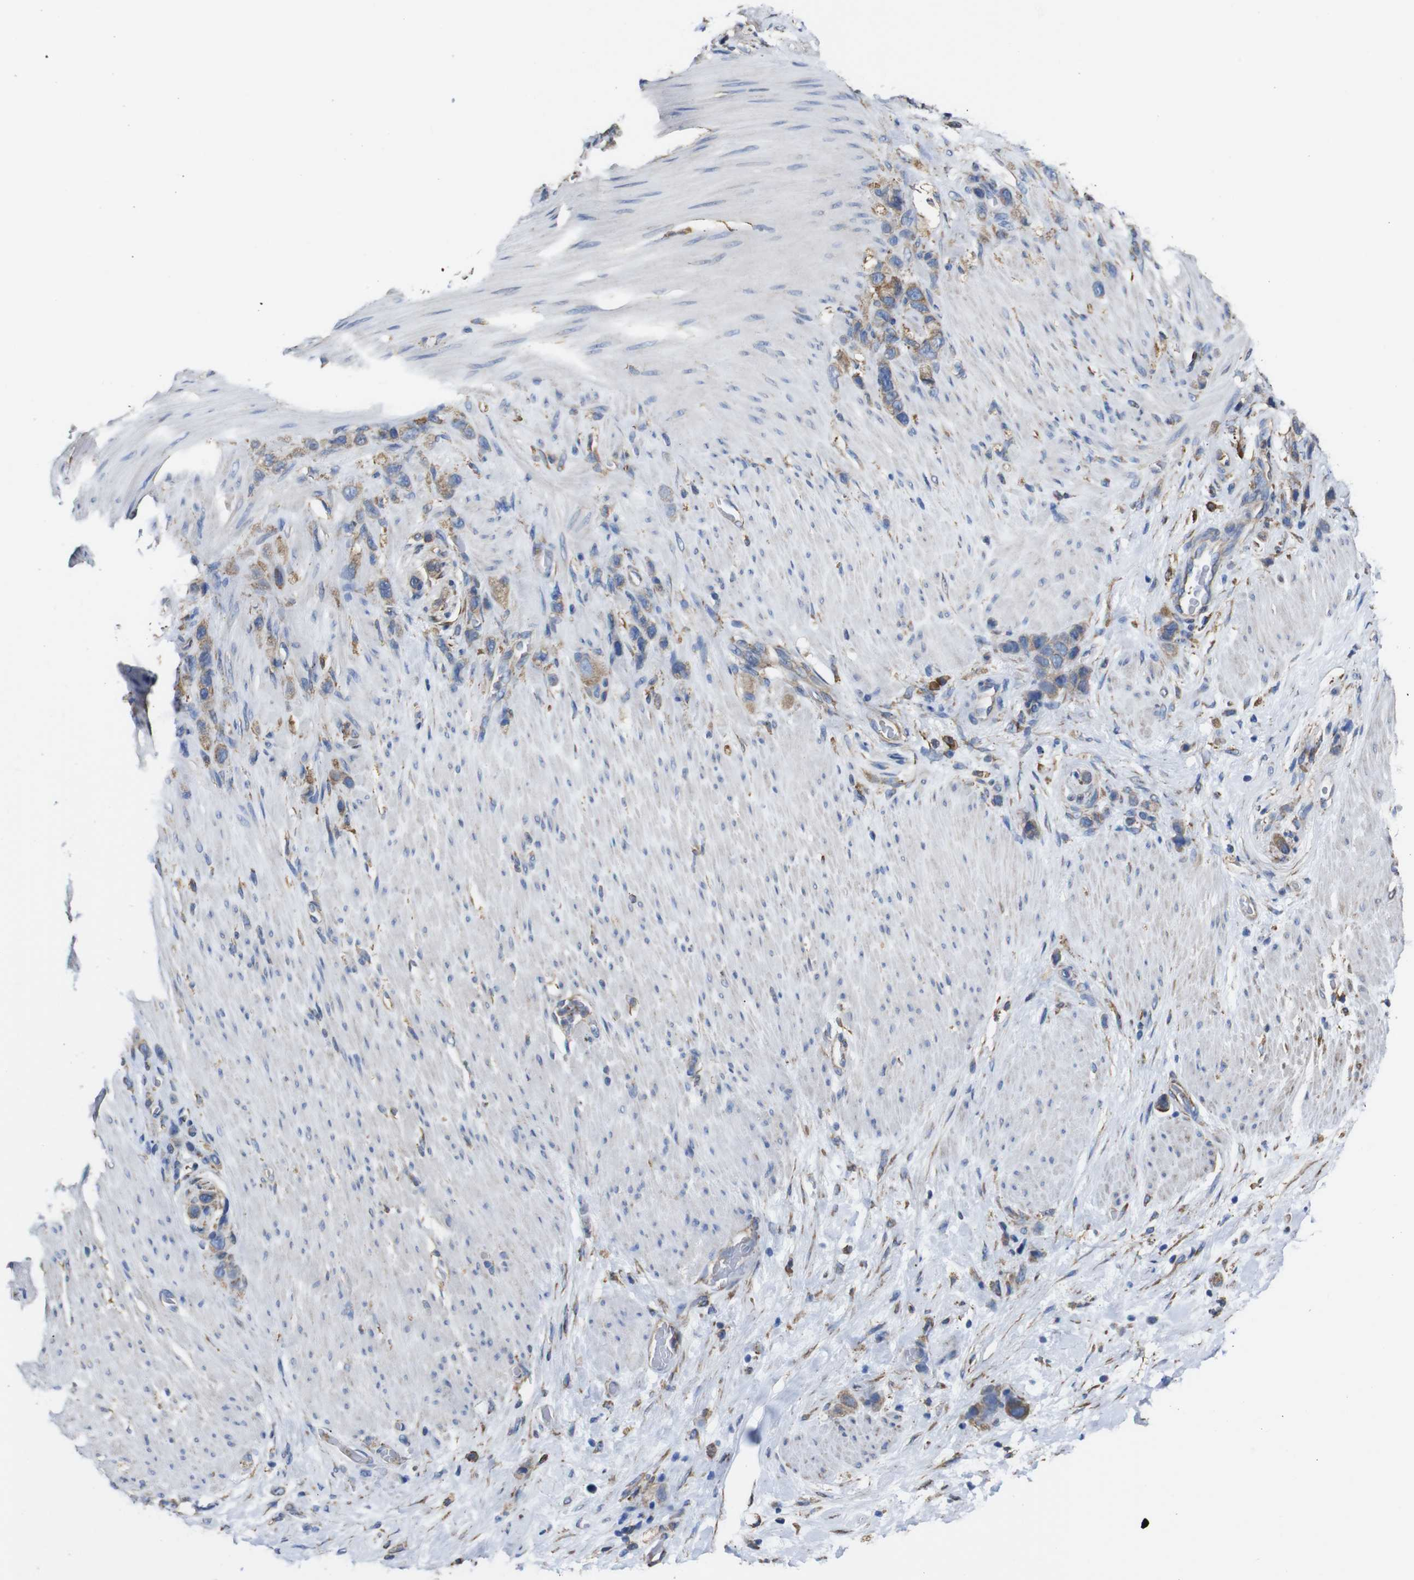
{"staining": {"intensity": "weak", "quantity": ">75%", "location": "cytoplasmic/membranous"}, "tissue": "stomach cancer", "cell_type": "Tumor cells", "image_type": "cancer", "snomed": [{"axis": "morphology", "description": "Adenocarcinoma, NOS"}, {"axis": "morphology", "description": "Adenocarcinoma, High grade"}, {"axis": "topography", "description": "Stomach, upper"}, {"axis": "topography", "description": "Stomach, lower"}], "caption": "The immunohistochemical stain labels weak cytoplasmic/membranous positivity in tumor cells of stomach cancer tissue.", "gene": "PPIB", "patient": {"sex": "female", "age": 65}}